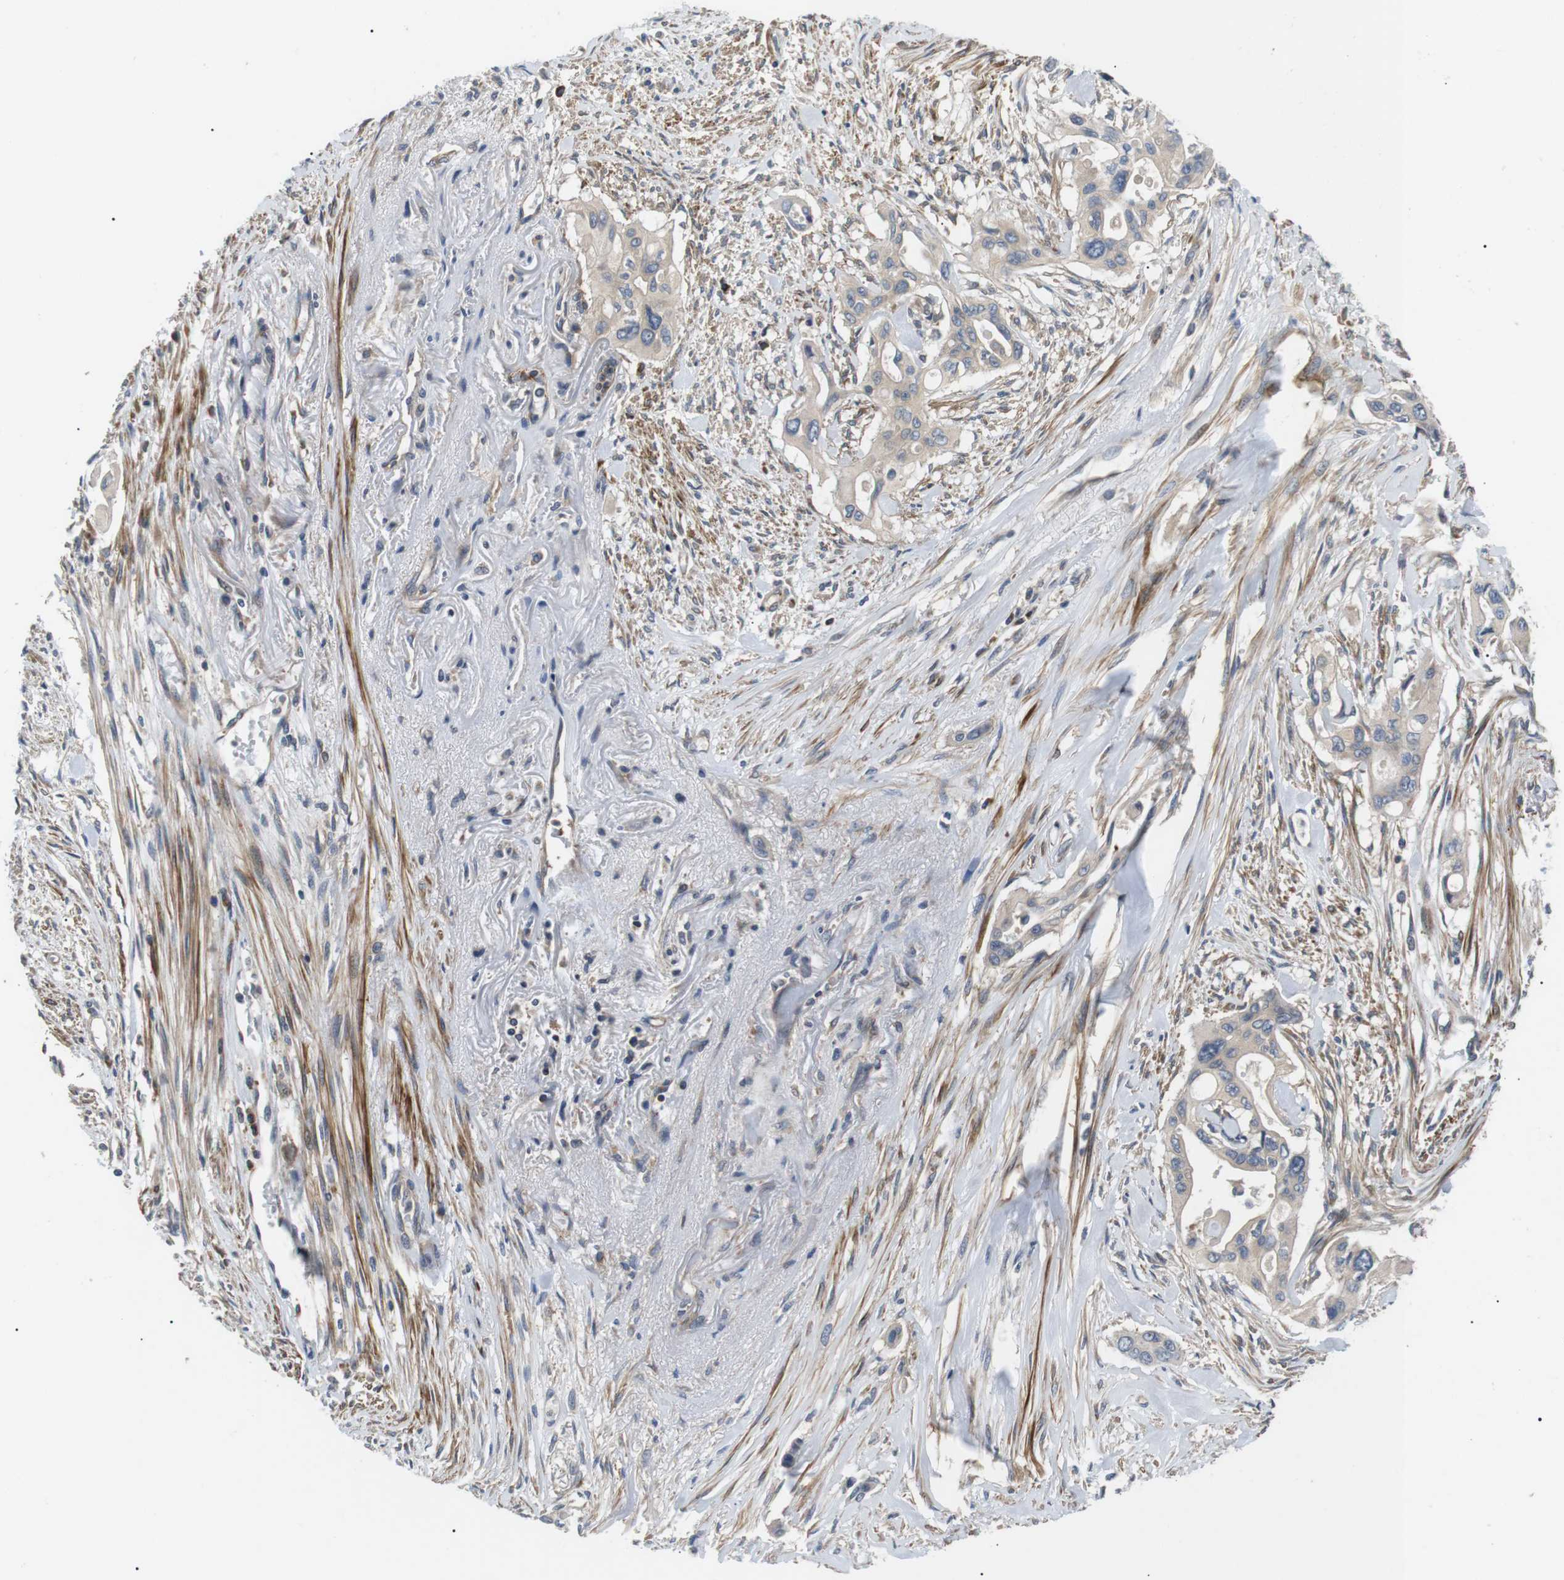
{"staining": {"intensity": "negative", "quantity": "none", "location": "none"}, "tissue": "pancreatic cancer", "cell_type": "Tumor cells", "image_type": "cancer", "snomed": [{"axis": "morphology", "description": "Adenocarcinoma, NOS"}, {"axis": "topography", "description": "Pancreas"}], "caption": "This is an IHC micrograph of human pancreatic adenocarcinoma. There is no expression in tumor cells.", "gene": "DIPK1A", "patient": {"sex": "male", "age": 77}}